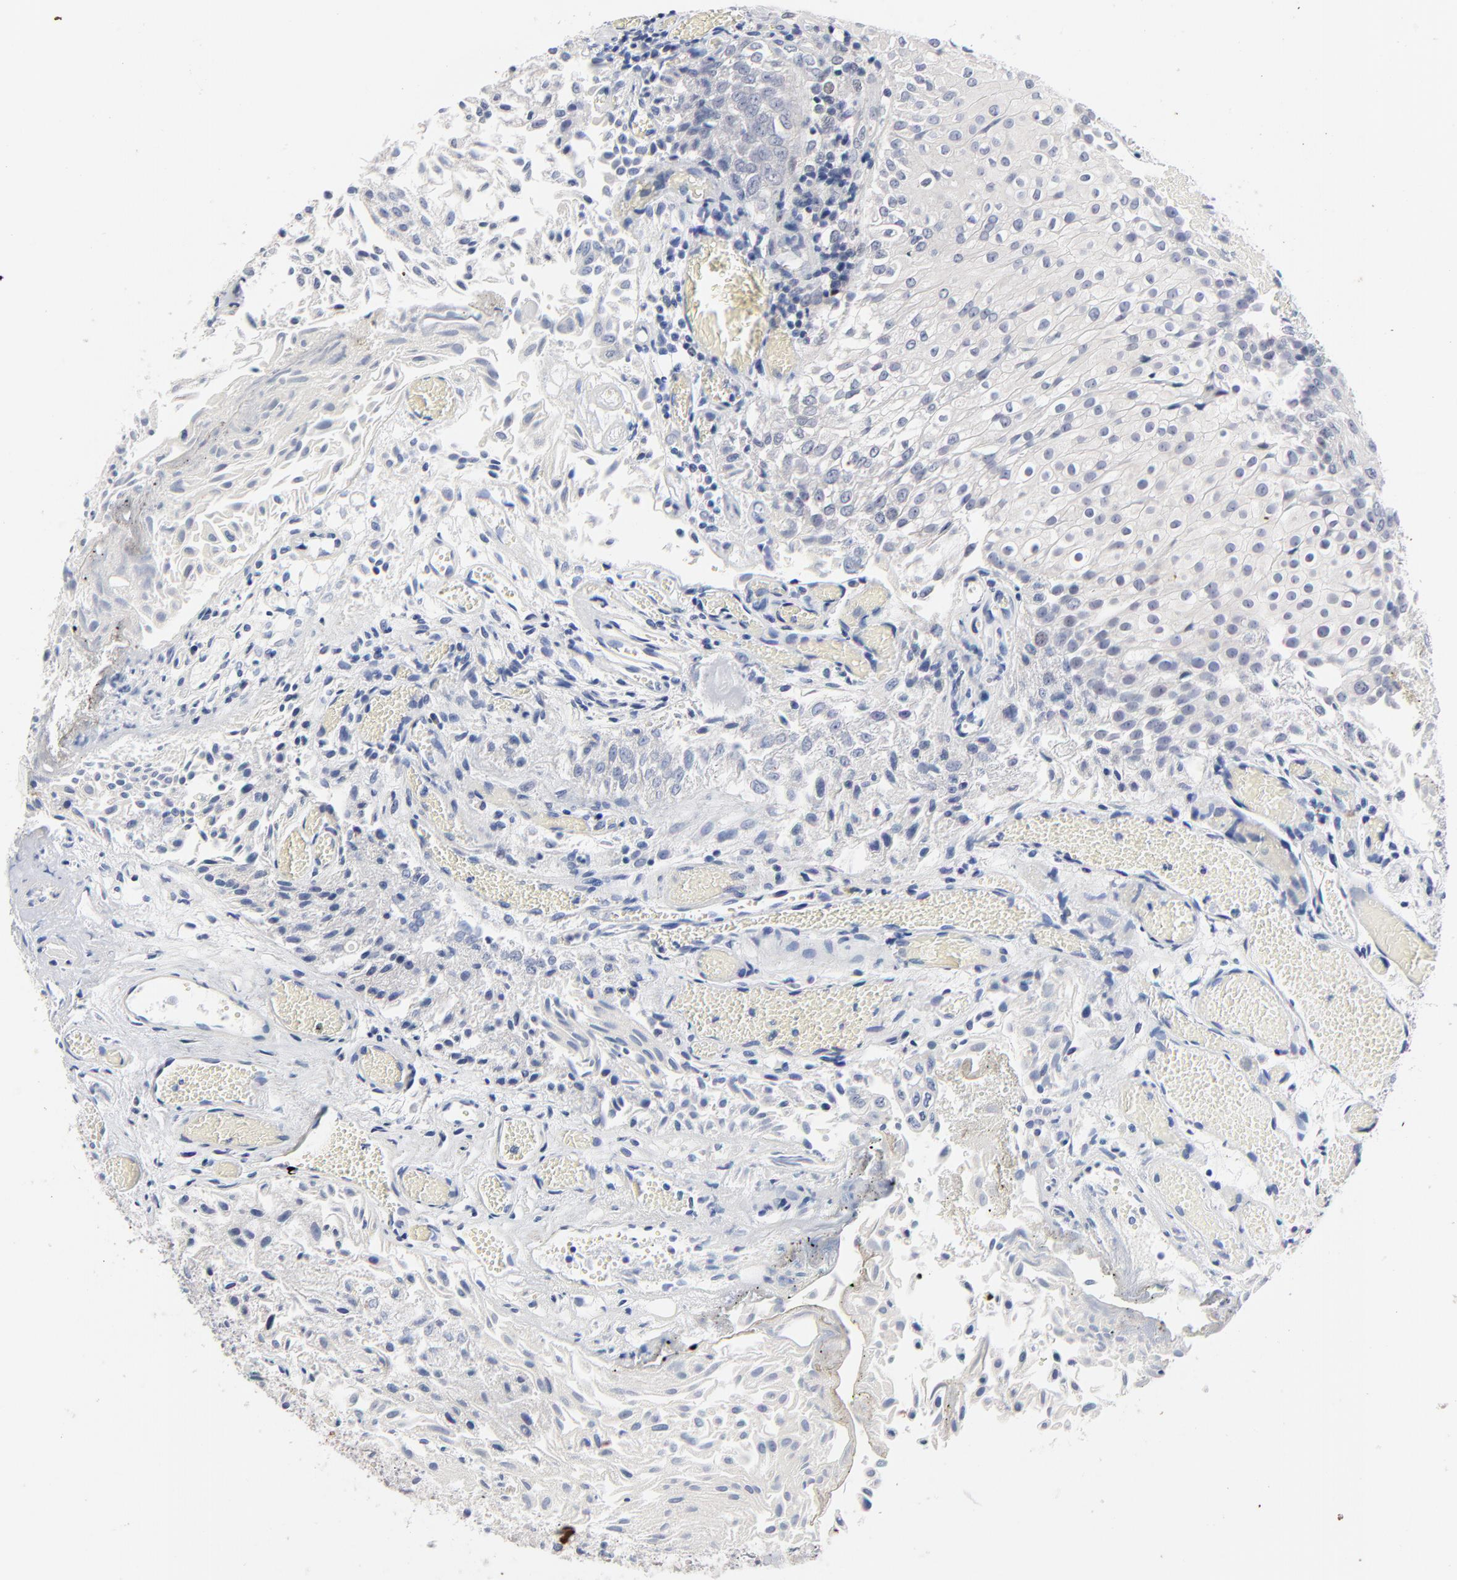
{"staining": {"intensity": "negative", "quantity": "none", "location": "none"}, "tissue": "urothelial cancer", "cell_type": "Tumor cells", "image_type": "cancer", "snomed": [{"axis": "morphology", "description": "Urothelial carcinoma, Low grade"}, {"axis": "topography", "description": "Urinary bladder"}], "caption": "IHC of human urothelial carcinoma (low-grade) shows no expression in tumor cells.", "gene": "AADAC", "patient": {"sex": "male", "age": 86}}